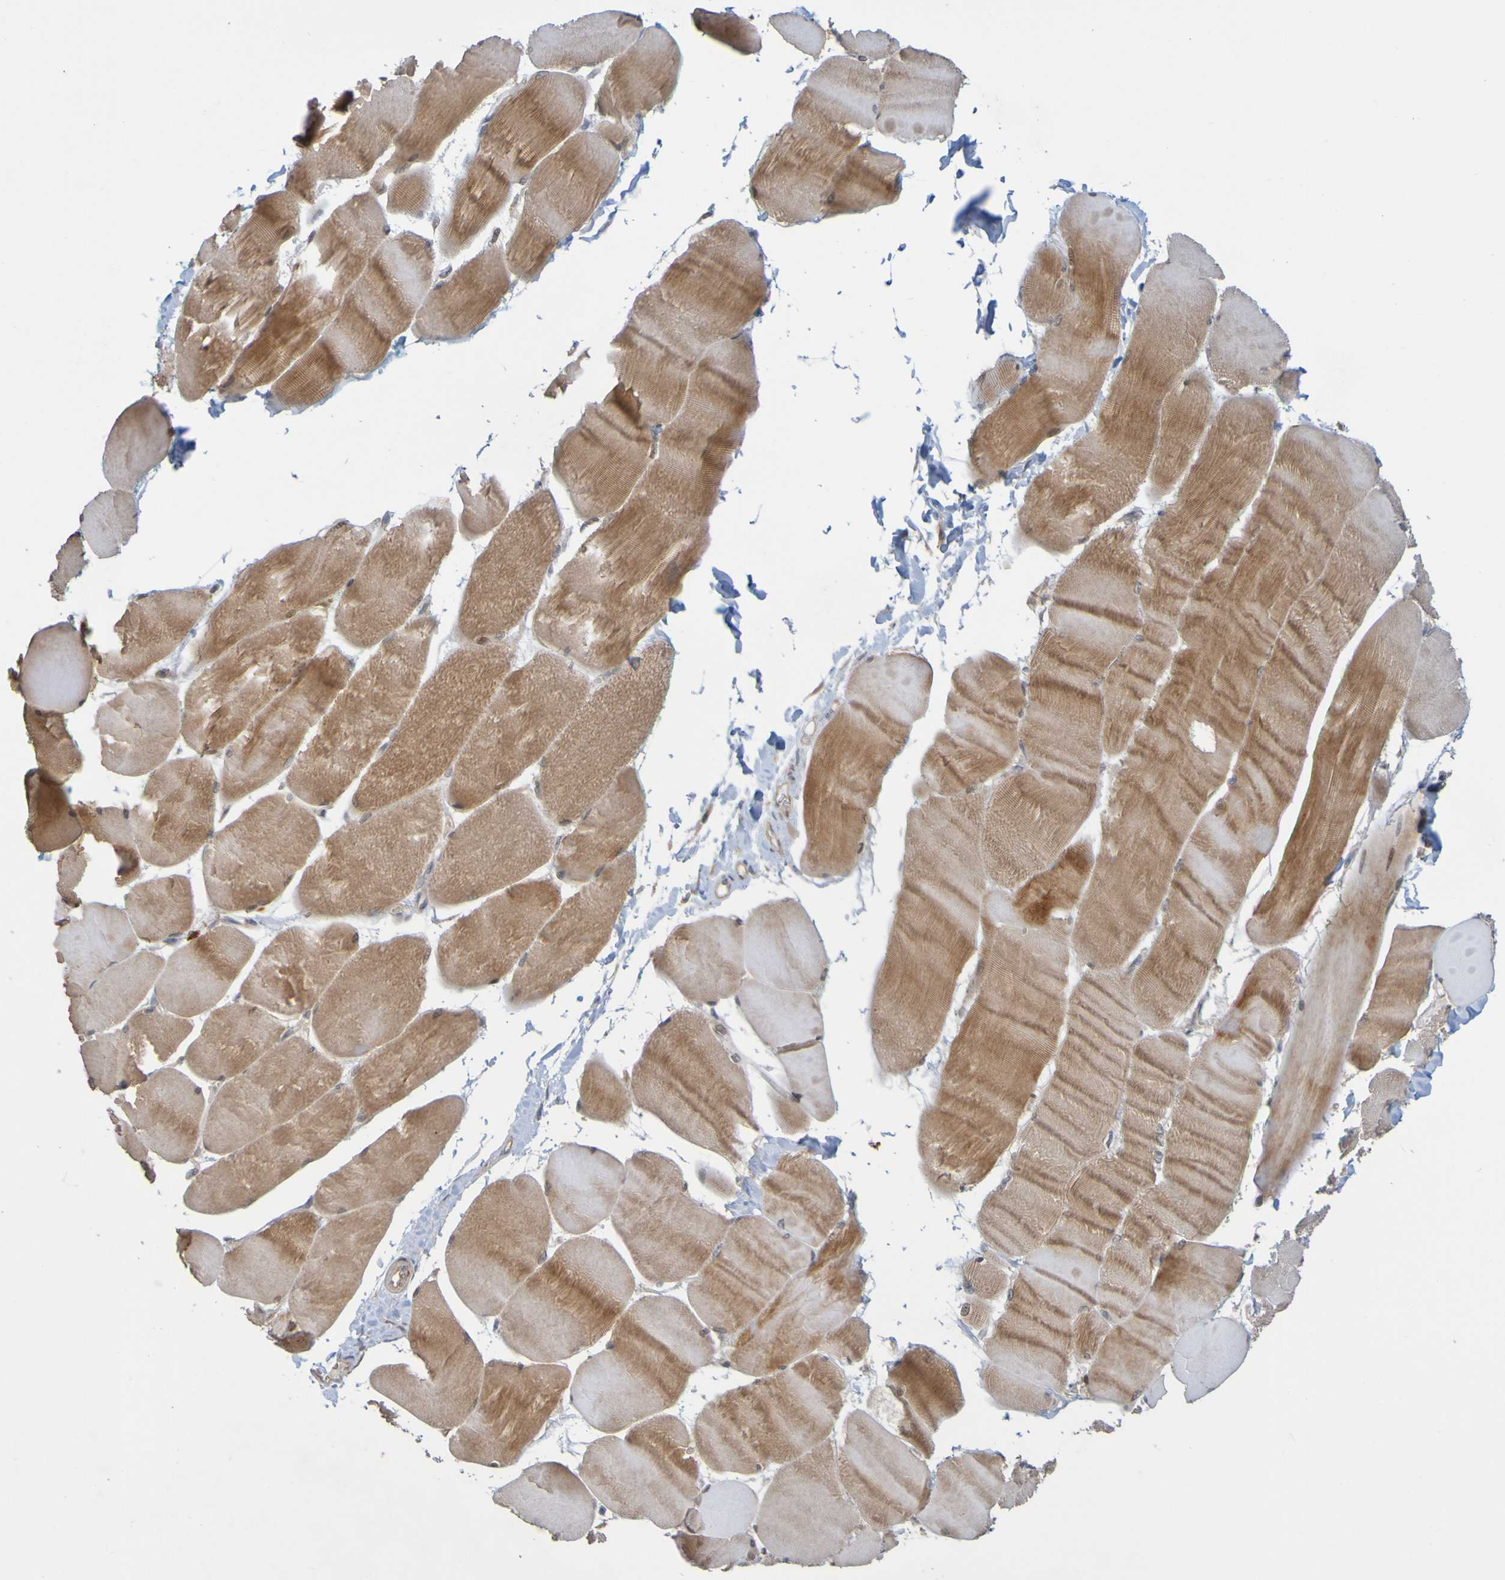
{"staining": {"intensity": "moderate", "quantity": ">75%", "location": "cytoplasmic/membranous"}, "tissue": "skeletal muscle", "cell_type": "Myocytes", "image_type": "normal", "snomed": [{"axis": "morphology", "description": "Normal tissue, NOS"}, {"axis": "morphology", "description": "Squamous cell carcinoma, NOS"}, {"axis": "topography", "description": "Skeletal muscle"}], "caption": "Protein expression analysis of normal skeletal muscle shows moderate cytoplasmic/membranous expression in about >75% of myocytes. (DAB (3,3'-diaminobenzidine) IHC with brightfield microscopy, high magnification).", "gene": "NAV2", "patient": {"sex": "male", "age": 51}}